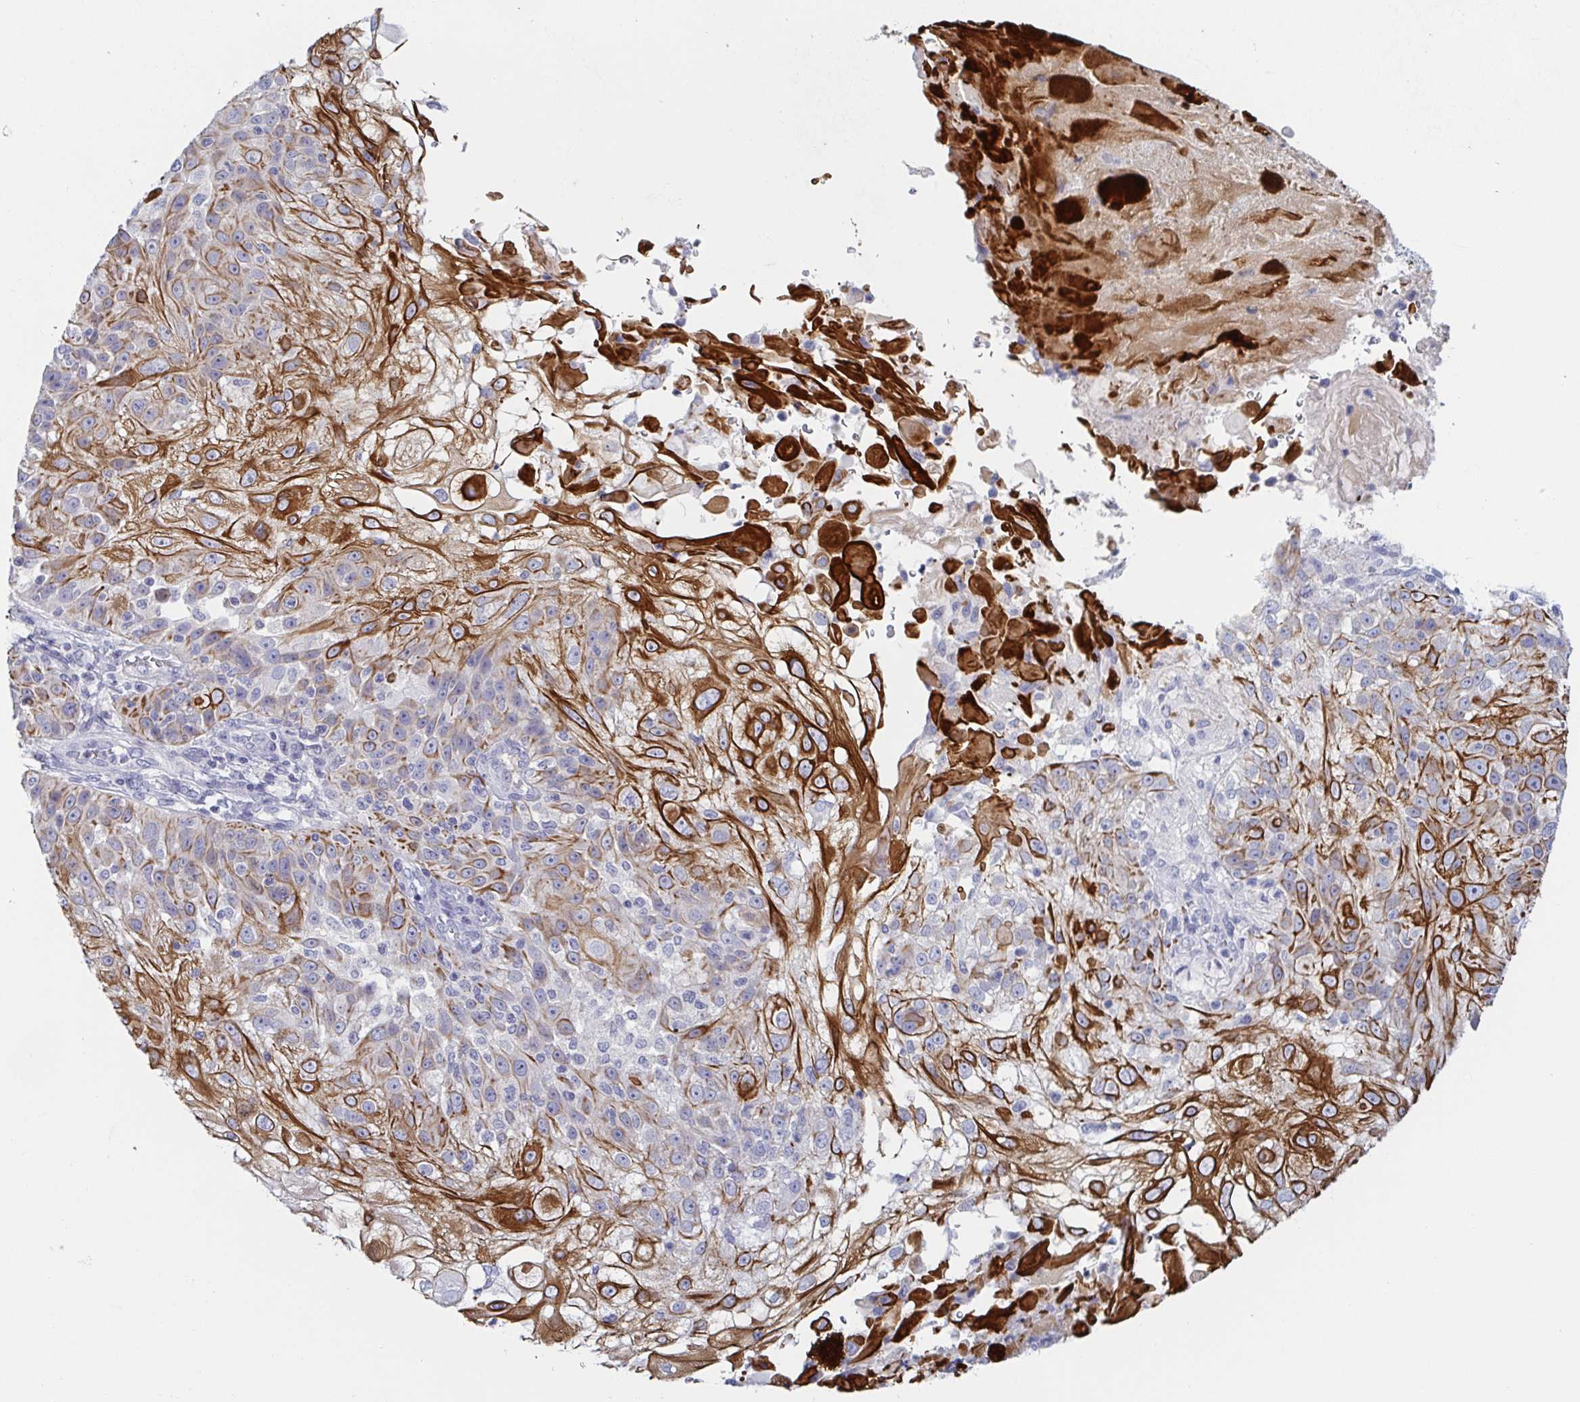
{"staining": {"intensity": "strong", "quantity": "25%-75%", "location": "cytoplasmic/membranous"}, "tissue": "skin cancer", "cell_type": "Tumor cells", "image_type": "cancer", "snomed": [{"axis": "morphology", "description": "Normal tissue, NOS"}, {"axis": "morphology", "description": "Squamous cell carcinoma, NOS"}, {"axis": "topography", "description": "Skin"}], "caption": "High-magnification brightfield microscopy of skin cancer stained with DAB (3,3'-diaminobenzidine) (brown) and counterstained with hematoxylin (blue). tumor cells exhibit strong cytoplasmic/membranous staining is identified in approximately25%-75% of cells.", "gene": "RHOV", "patient": {"sex": "female", "age": 83}}